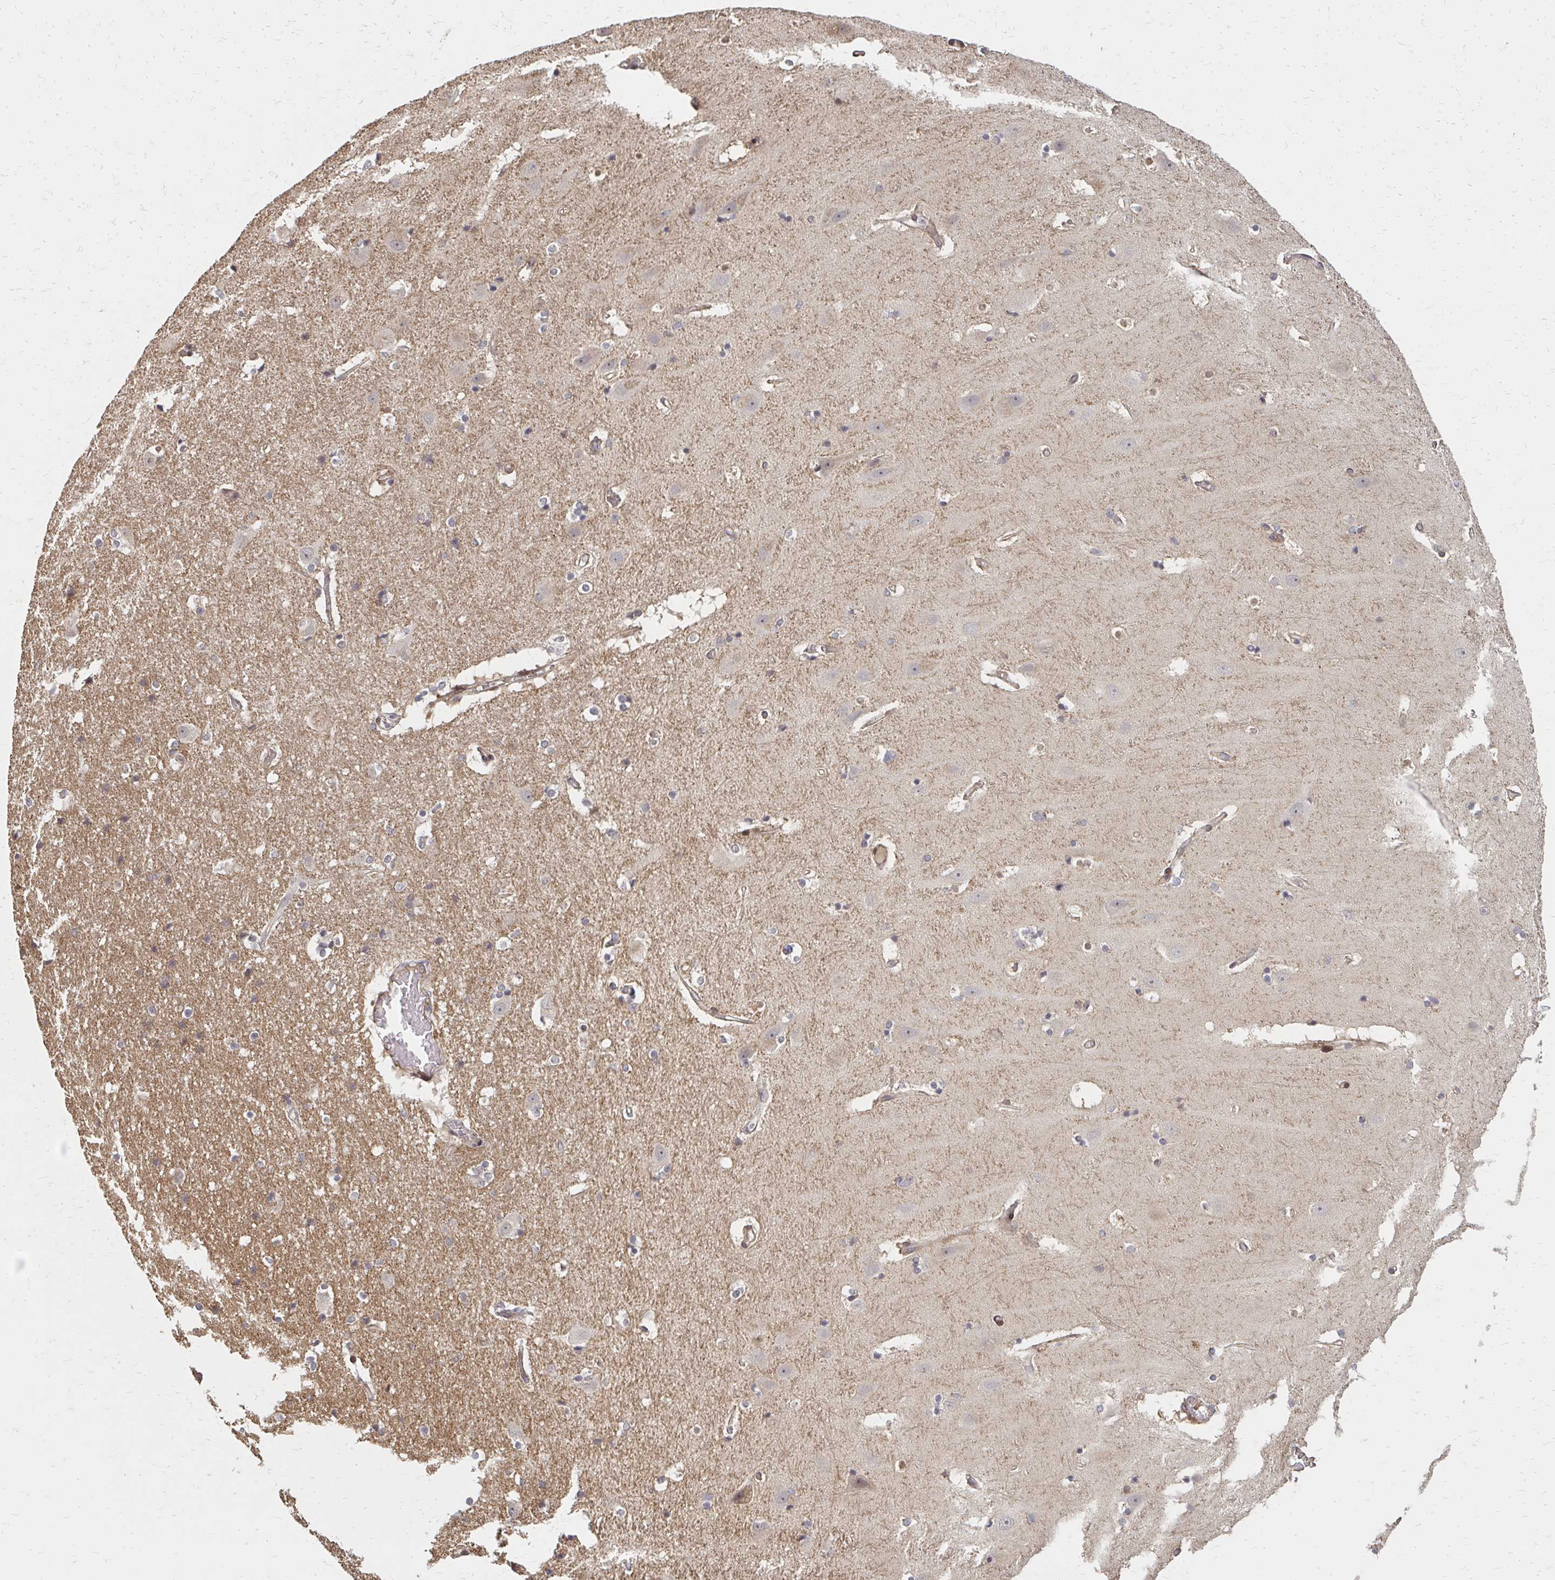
{"staining": {"intensity": "negative", "quantity": "none", "location": "none"}, "tissue": "hippocampus", "cell_type": "Glial cells", "image_type": "normal", "snomed": [{"axis": "morphology", "description": "Normal tissue, NOS"}, {"axis": "topography", "description": "Hippocampus"}], "caption": "This is an IHC photomicrograph of benign human hippocampus. There is no expression in glial cells.", "gene": "ZNF285", "patient": {"sex": "male", "age": 63}}